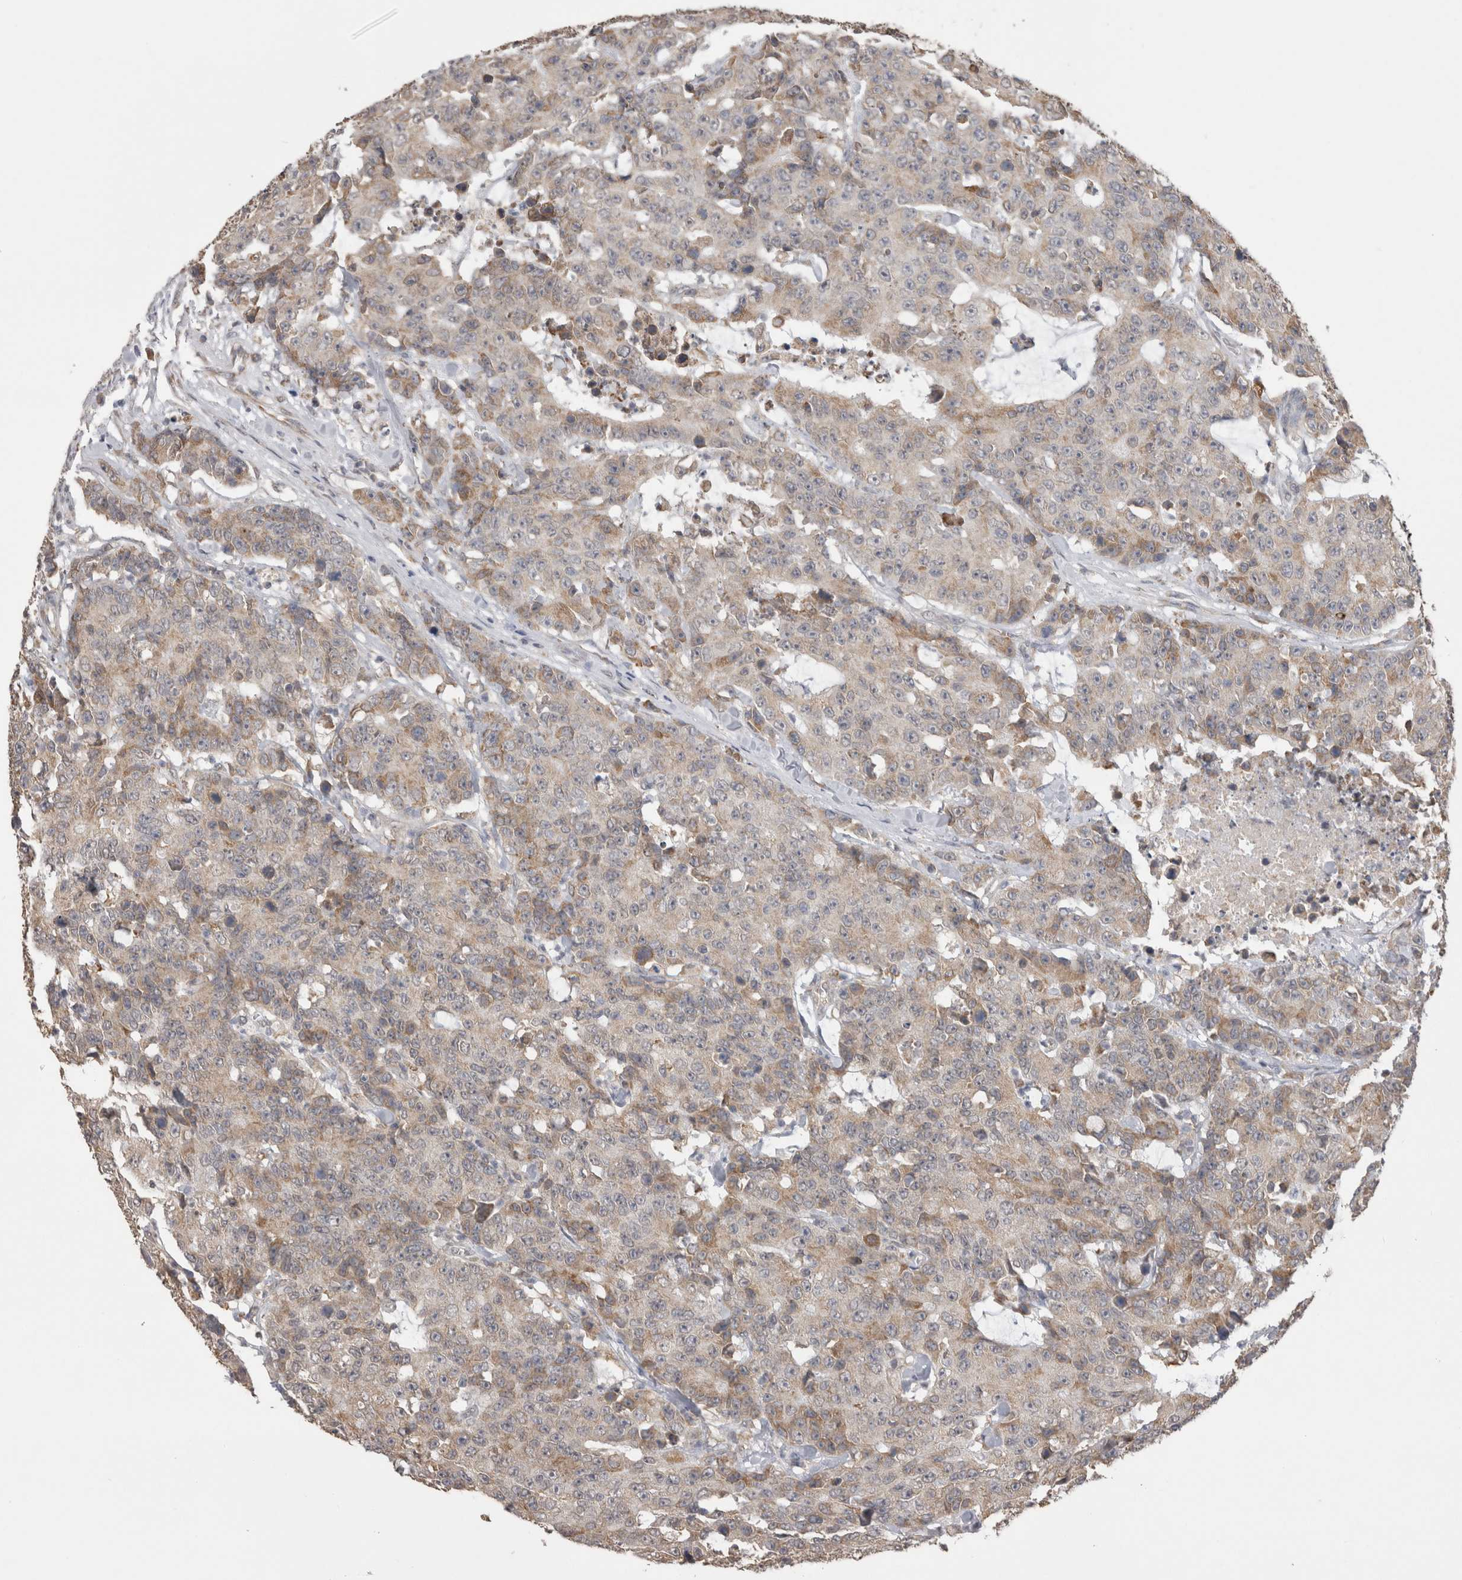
{"staining": {"intensity": "weak", "quantity": "<25%", "location": "cytoplasmic/membranous"}, "tissue": "colorectal cancer", "cell_type": "Tumor cells", "image_type": "cancer", "snomed": [{"axis": "morphology", "description": "Adenocarcinoma, NOS"}, {"axis": "topography", "description": "Colon"}], "caption": "Micrograph shows no significant protein positivity in tumor cells of adenocarcinoma (colorectal).", "gene": "NOMO1", "patient": {"sex": "female", "age": 86}}